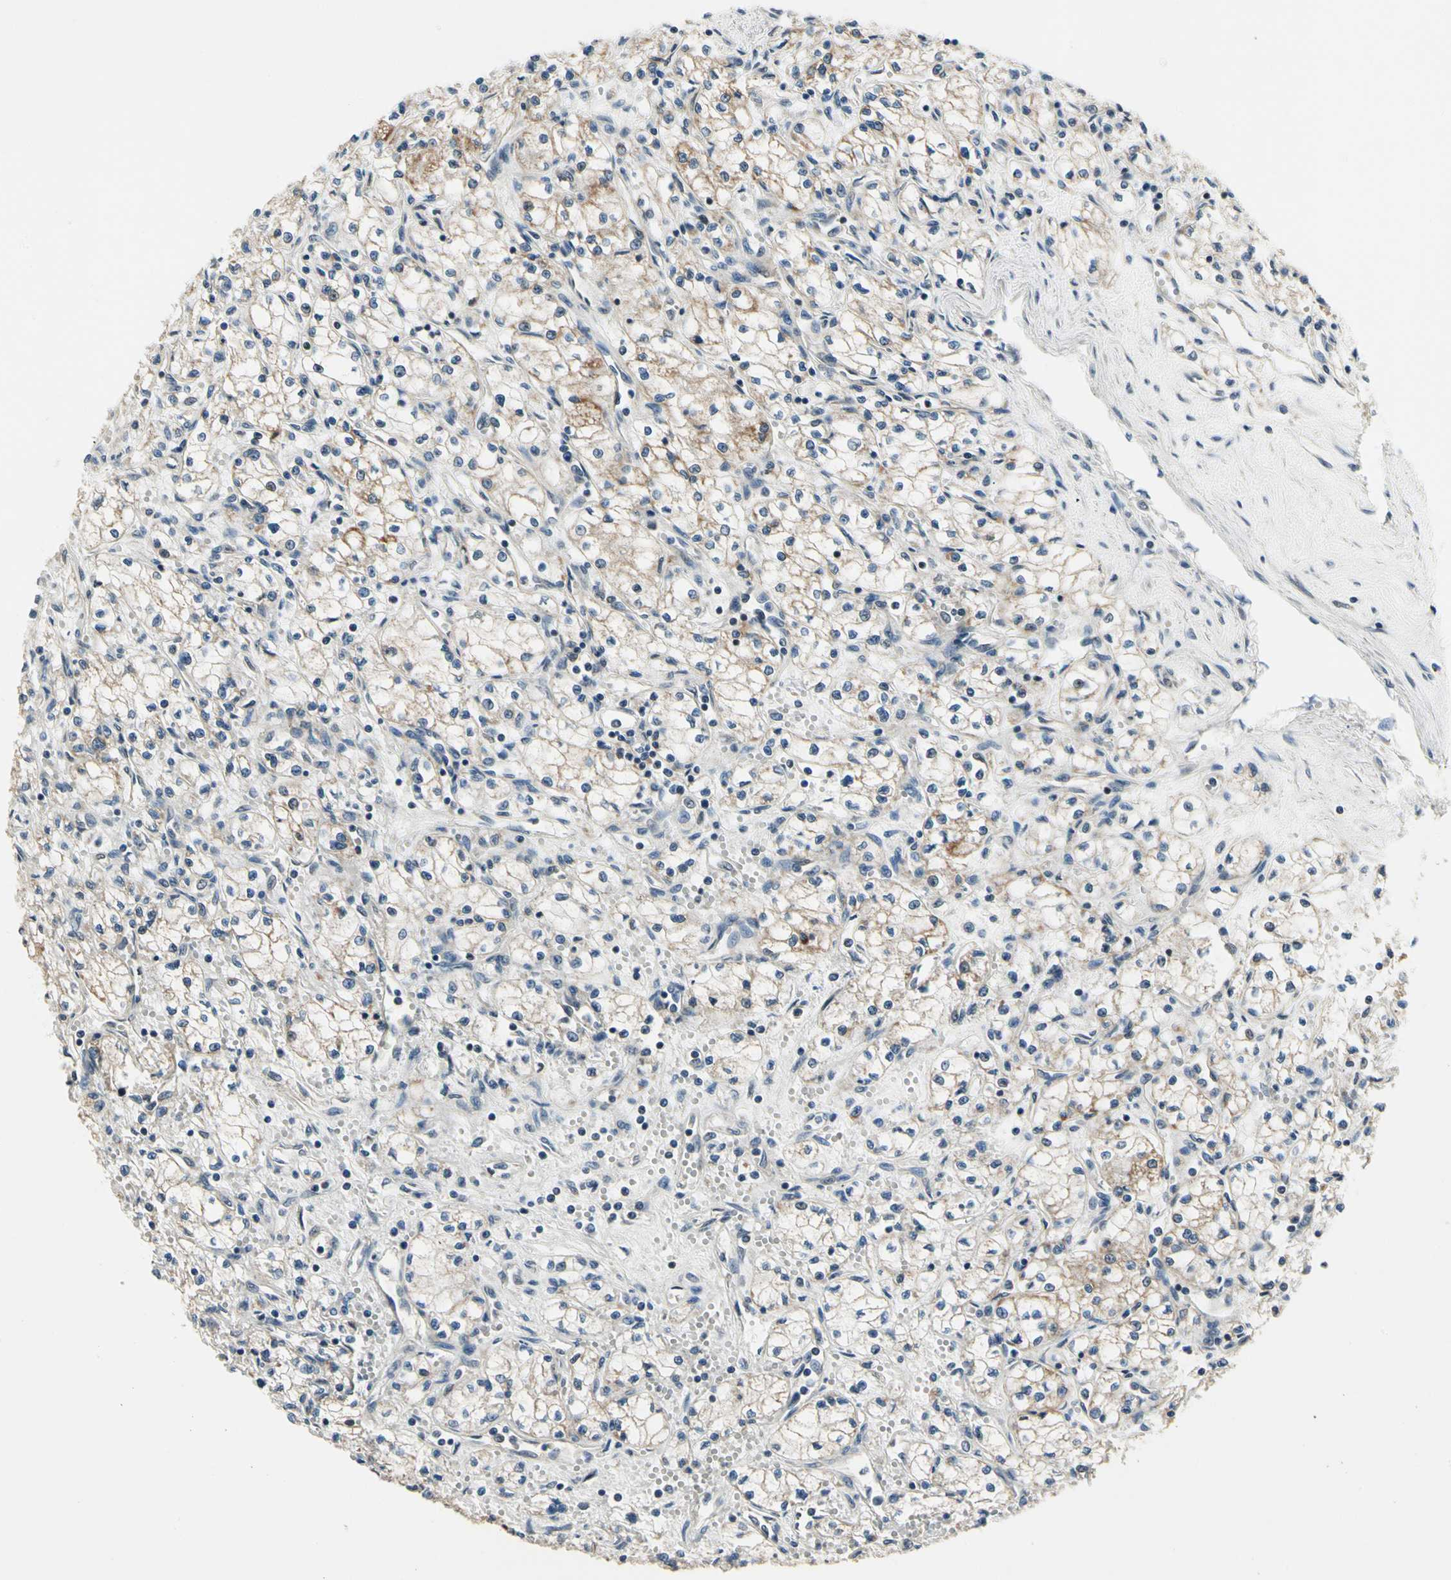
{"staining": {"intensity": "weak", "quantity": "<25%", "location": "cytoplasmic/membranous"}, "tissue": "renal cancer", "cell_type": "Tumor cells", "image_type": "cancer", "snomed": [{"axis": "morphology", "description": "Normal tissue, NOS"}, {"axis": "morphology", "description": "Adenocarcinoma, NOS"}, {"axis": "topography", "description": "Kidney"}], "caption": "DAB (3,3'-diaminobenzidine) immunohistochemical staining of human renal adenocarcinoma exhibits no significant expression in tumor cells.", "gene": "PDK2", "patient": {"sex": "male", "age": 59}}